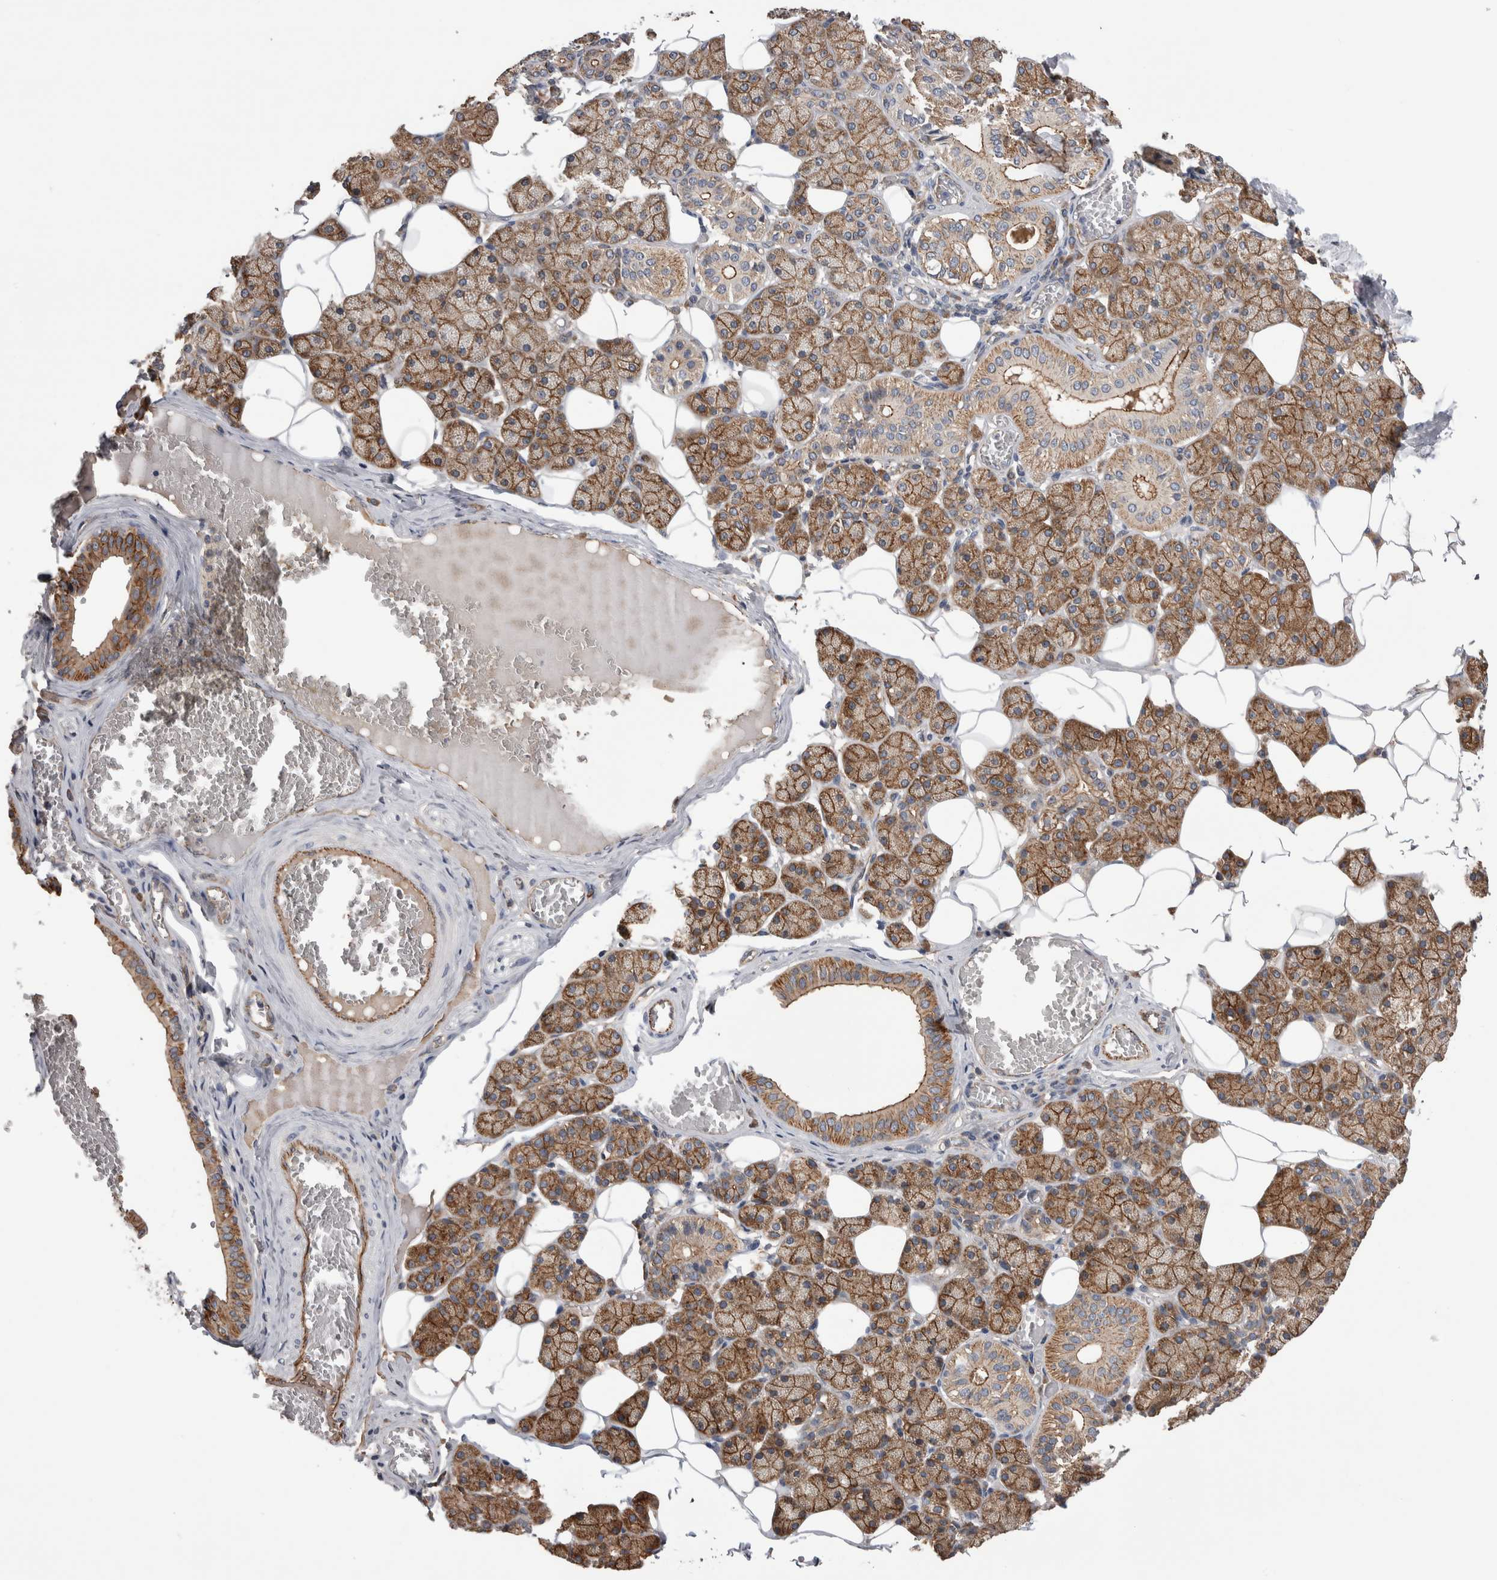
{"staining": {"intensity": "weak", "quantity": "25%-75%", "location": "cytoplasmic/membranous"}, "tissue": "salivary gland", "cell_type": "Glandular cells", "image_type": "normal", "snomed": [{"axis": "morphology", "description": "Normal tissue, NOS"}, {"axis": "topography", "description": "Salivary gland"}], "caption": "Glandular cells demonstrate low levels of weak cytoplasmic/membranous positivity in approximately 25%-75% of cells in normal human salivary gland.", "gene": "LIMA1", "patient": {"sex": "female", "age": 33}}